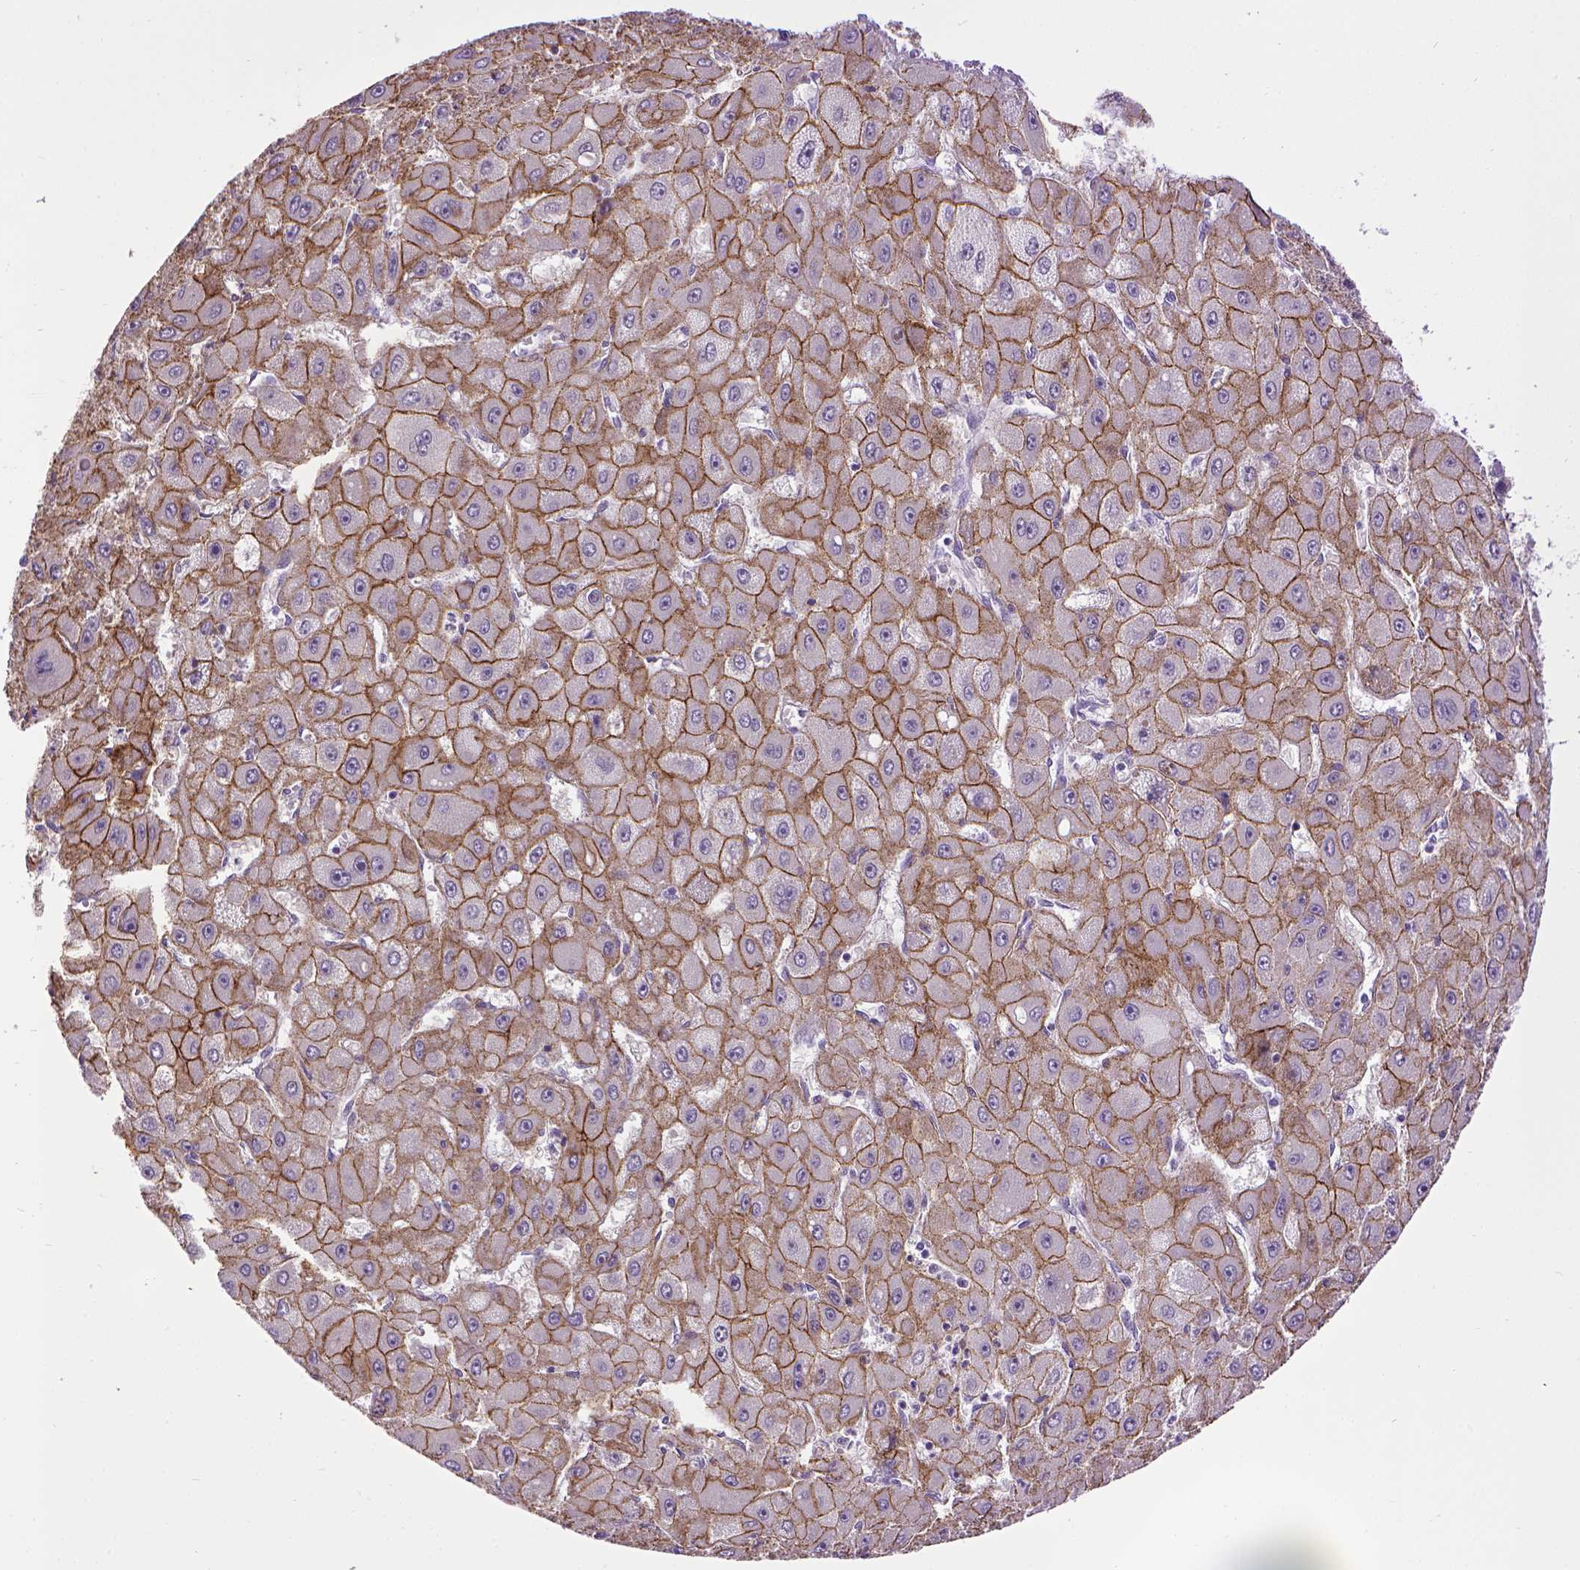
{"staining": {"intensity": "moderate", "quantity": ">75%", "location": "cytoplasmic/membranous"}, "tissue": "liver cancer", "cell_type": "Tumor cells", "image_type": "cancer", "snomed": [{"axis": "morphology", "description": "Carcinoma, Hepatocellular, NOS"}, {"axis": "topography", "description": "Liver"}], "caption": "A histopathology image showing moderate cytoplasmic/membranous expression in about >75% of tumor cells in liver cancer, as visualized by brown immunohistochemical staining.", "gene": "CDH1", "patient": {"sex": "female", "age": 25}}